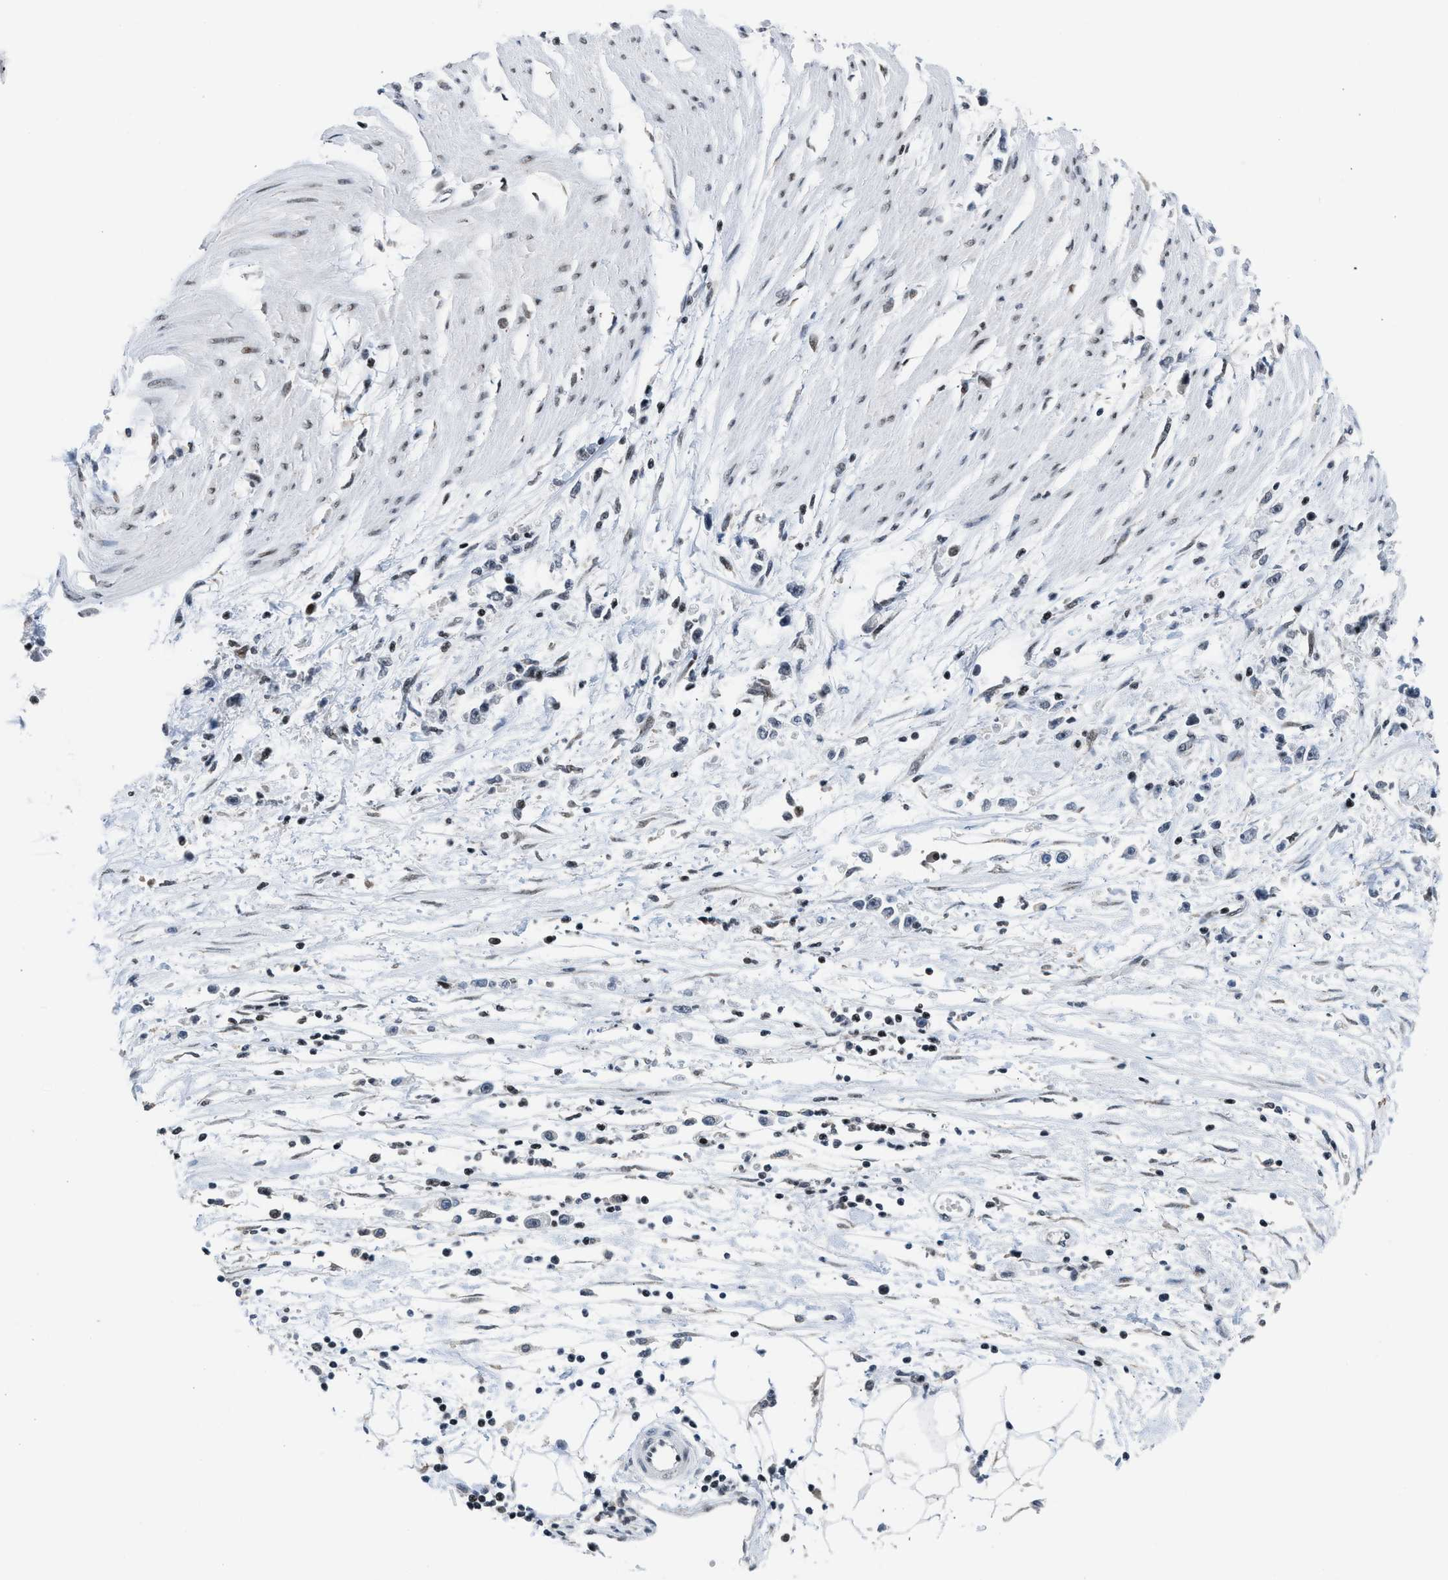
{"staining": {"intensity": "weak", "quantity": "<25%", "location": "nuclear"}, "tissue": "stomach cancer", "cell_type": "Tumor cells", "image_type": "cancer", "snomed": [{"axis": "morphology", "description": "Adenocarcinoma, NOS"}, {"axis": "topography", "description": "Stomach"}], "caption": "Human stomach adenocarcinoma stained for a protein using IHC exhibits no expression in tumor cells.", "gene": "TERF2IP", "patient": {"sex": "female", "age": 59}}